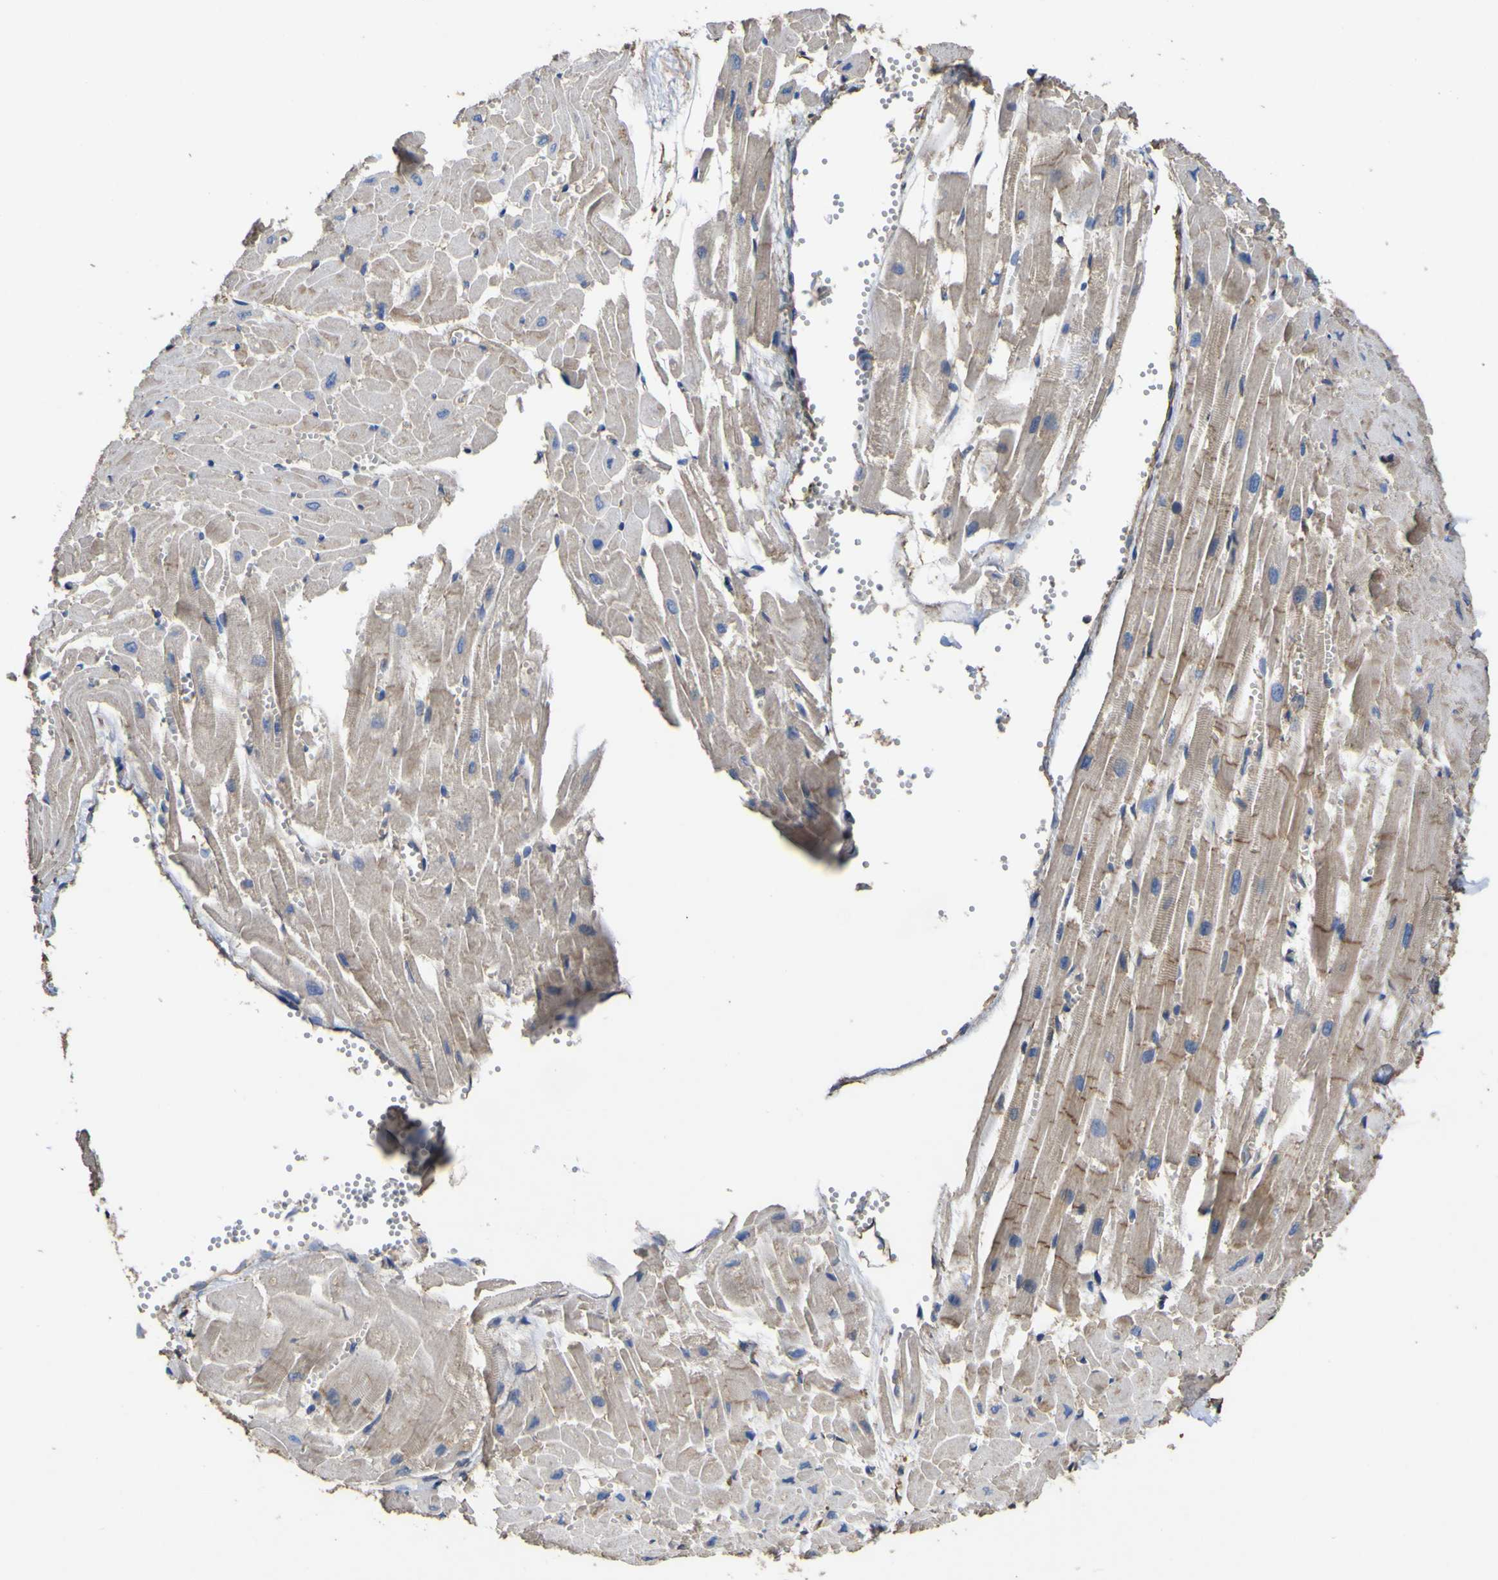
{"staining": {"intensity": "moderate", "quantity": "25%-75%", "location": "cytoplasmic/membranous"}, "tissue": "heart muscle", "cell_type": "Cardiomyocytes", "image_type": "normal", "snomed": [{"axis": "morphology", "description": "Normal tissue, NOS"}, {"axis": "topography", "description": "Heart"}], "caption": "A medium amount of moderate cytoplasmic/membranous expression is appreciated in approximately 25%-75% of cardiomyocytes in unremarkable heart muscle.", "gene": "TNFSF15", "patient": {"sex": "female", "age": 19}}